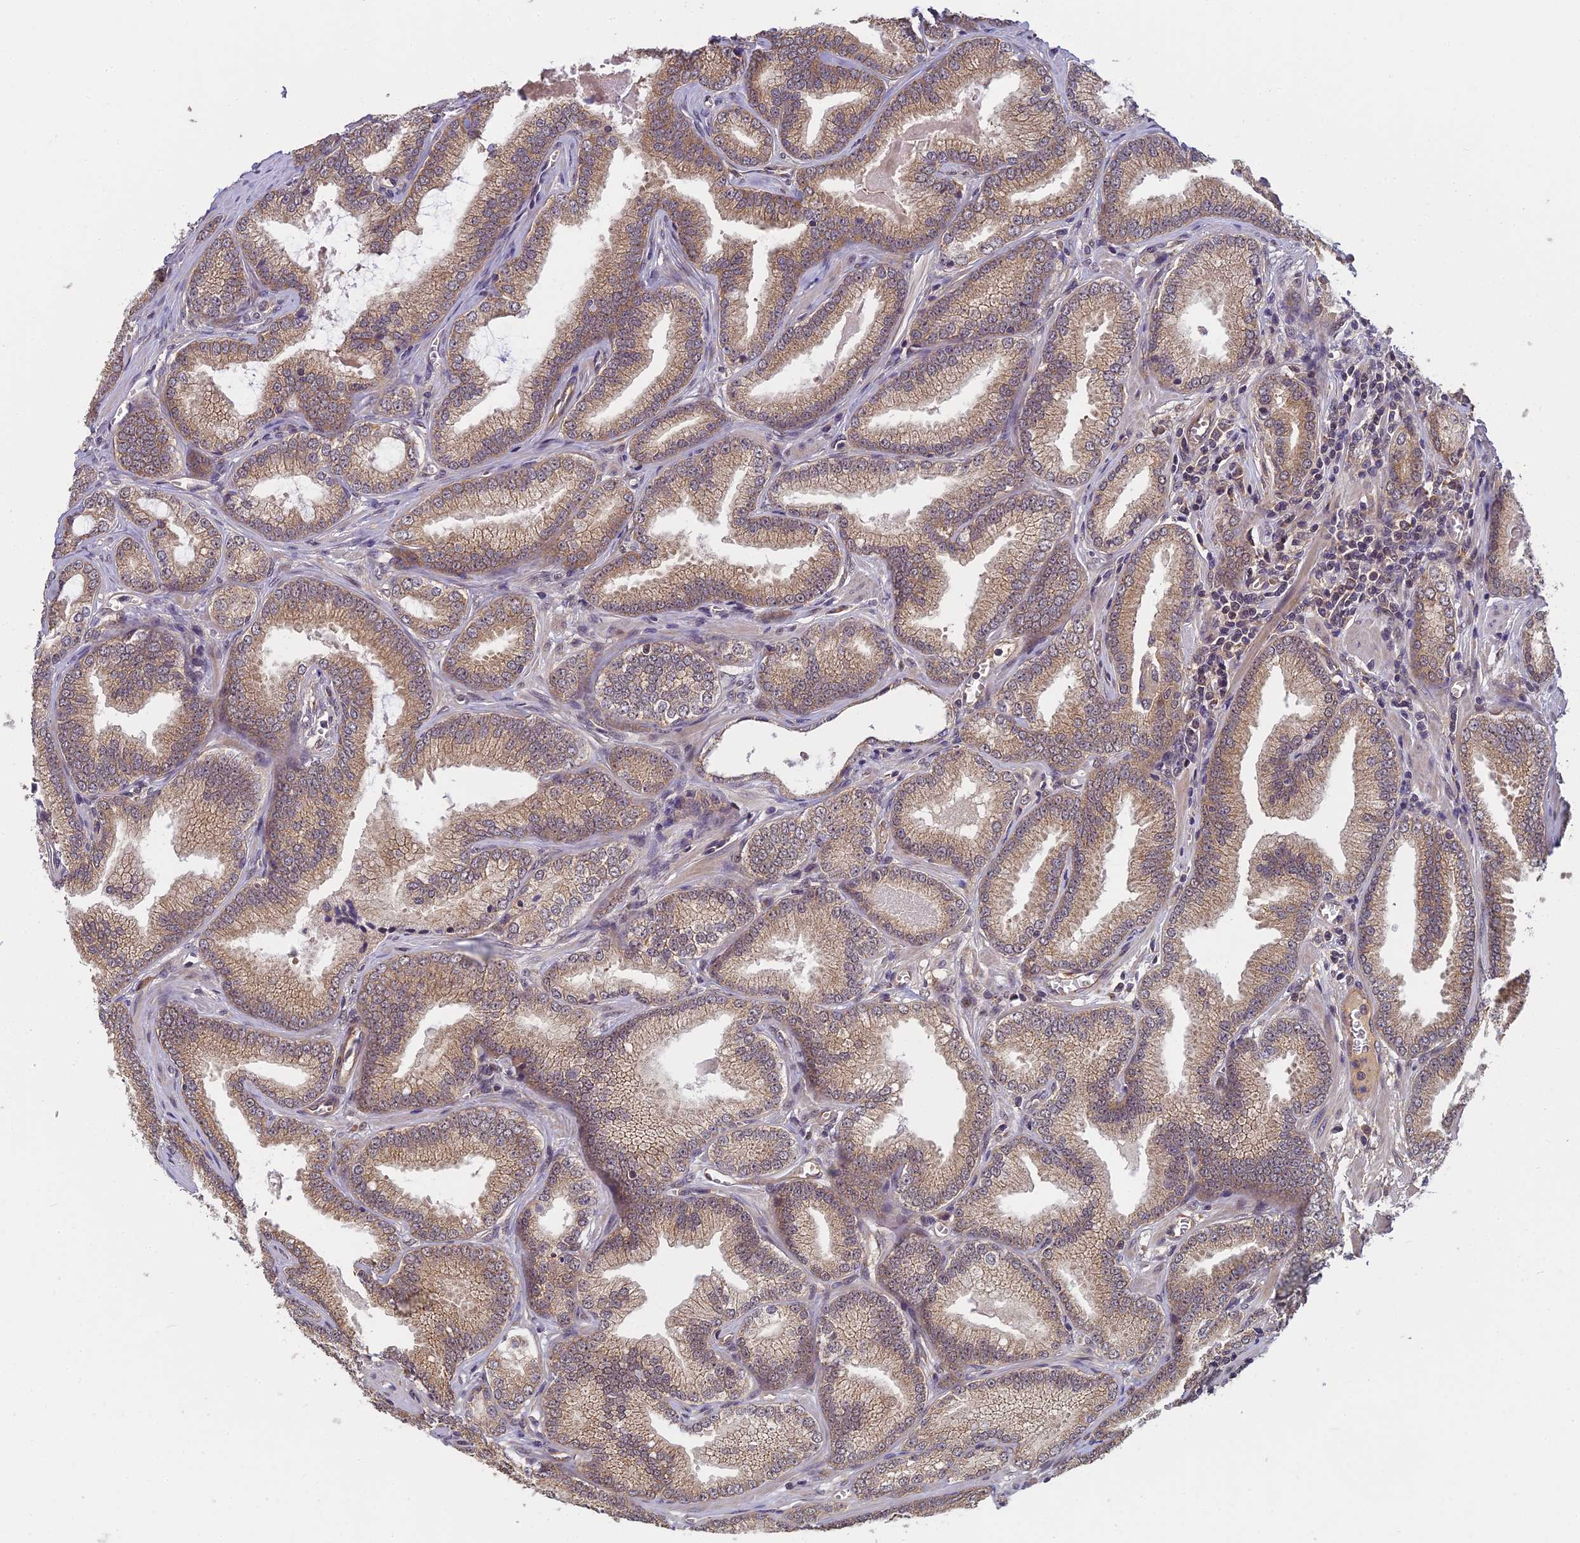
{"staining": {"intensity": "weak", "quantity": ">75%", "location": "cytoplasmic/membranous"}, "tissue": "prostate cancer", "cell_type": "Tumor cells", "image_type": "cancer", "snomed": [{"axis": "morphology", "description": "Adenocarcinoma, Low grade"}, {"axis": "topography", "description": "Prostate"}], "caption": "Human prostate cancer stained with a brown dye displays weak cytoplasmic/membranous positive expression in about >75% of tumor cells.", "gene": "PIKFYVE", "patient": {"sex": "male", "age": 60}}